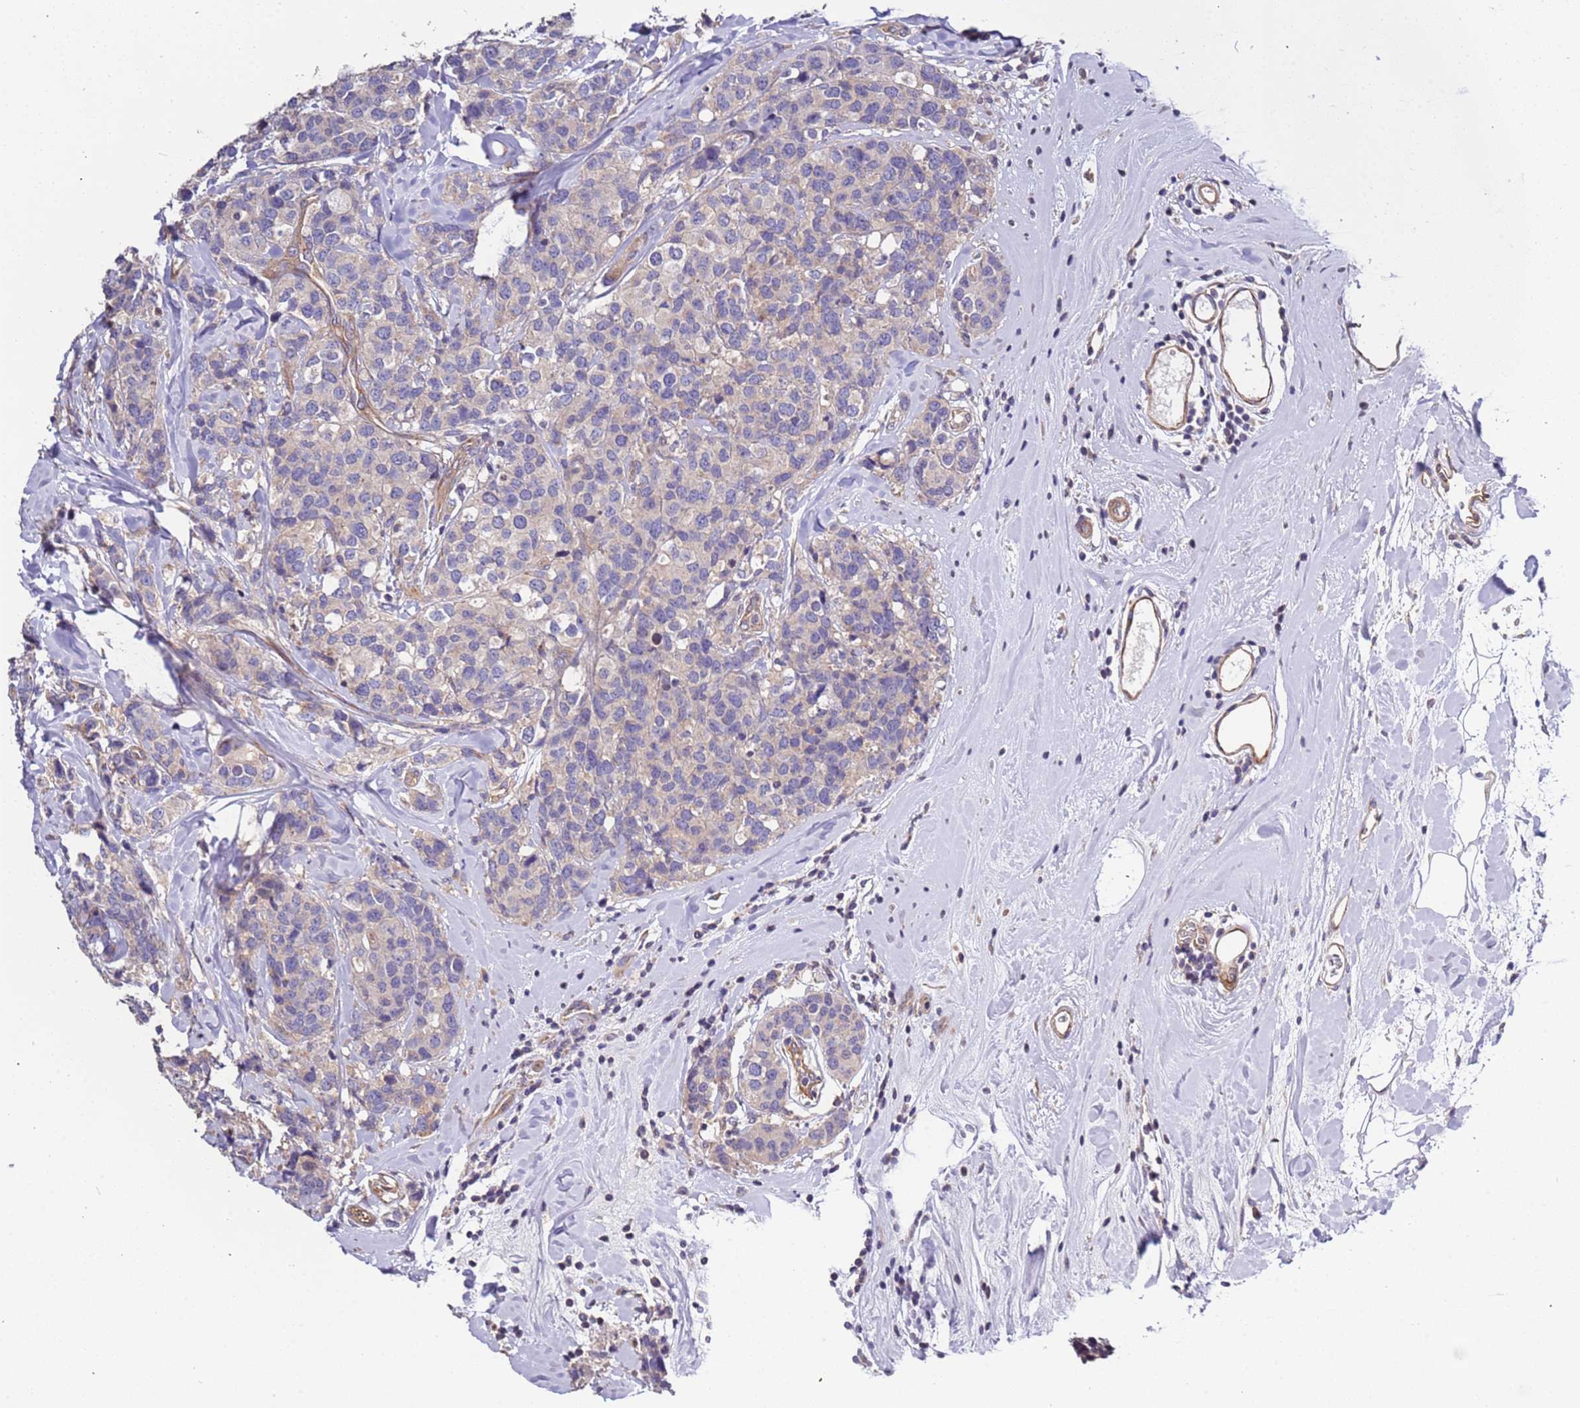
{"staining": {"intensity": "moderate", "quantity": "<25%", "location": "cytoplasmic/membranous"}, "tissue": "breast cancer", "cell_type": "Tumor cells", "image_type": "cancer", "snomed": [{"axis": "morphology", "description": "Lobular carcinoma"}, {"axis": "topography", "description": "Breast"}], "caption": "Breast cancer stained for a protein (brown) reveals moderate cytoplasmic/membranous positive staining in about <25% of tumor cells.", "gene": "LAMB4", "patient": {"sex": "female", "age": 59}}